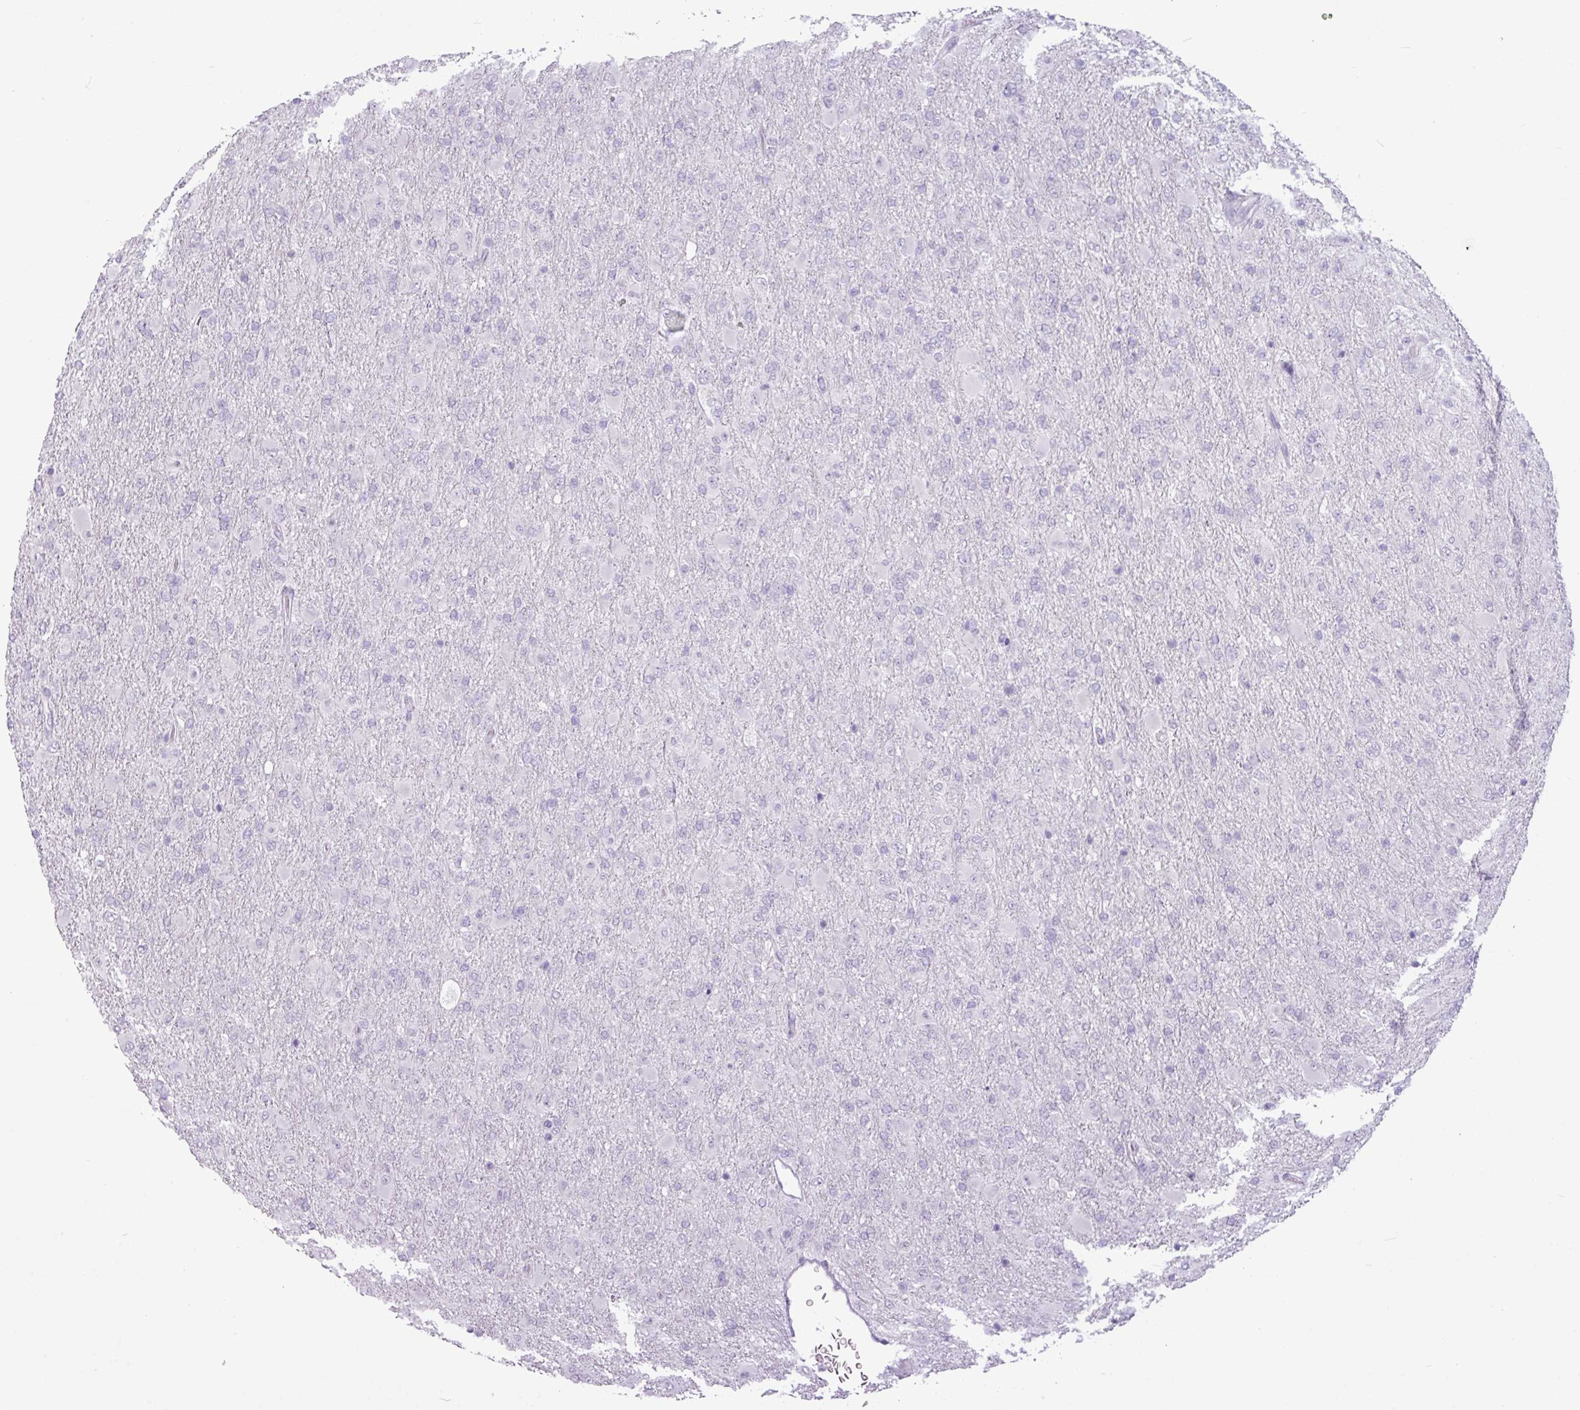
{"staining": {"intensity": "negative", "quantity": "none", "location": "none"}, "tissue": "glioma", "cell_type": "Tumor cells", "image_type": "cancer", "snomed": [{"axis": "morphology", "description": "Glioma, malignant, Low grade"}, {"axis": "topography", "description": "Brain"}], "caption": "DAB immunohistochemical staining of malignant glioma (low-grade) reveals no significant staining in tumor cells.", "gene": "AMY2A", "patient": {"sex": "male", "age": 65}}